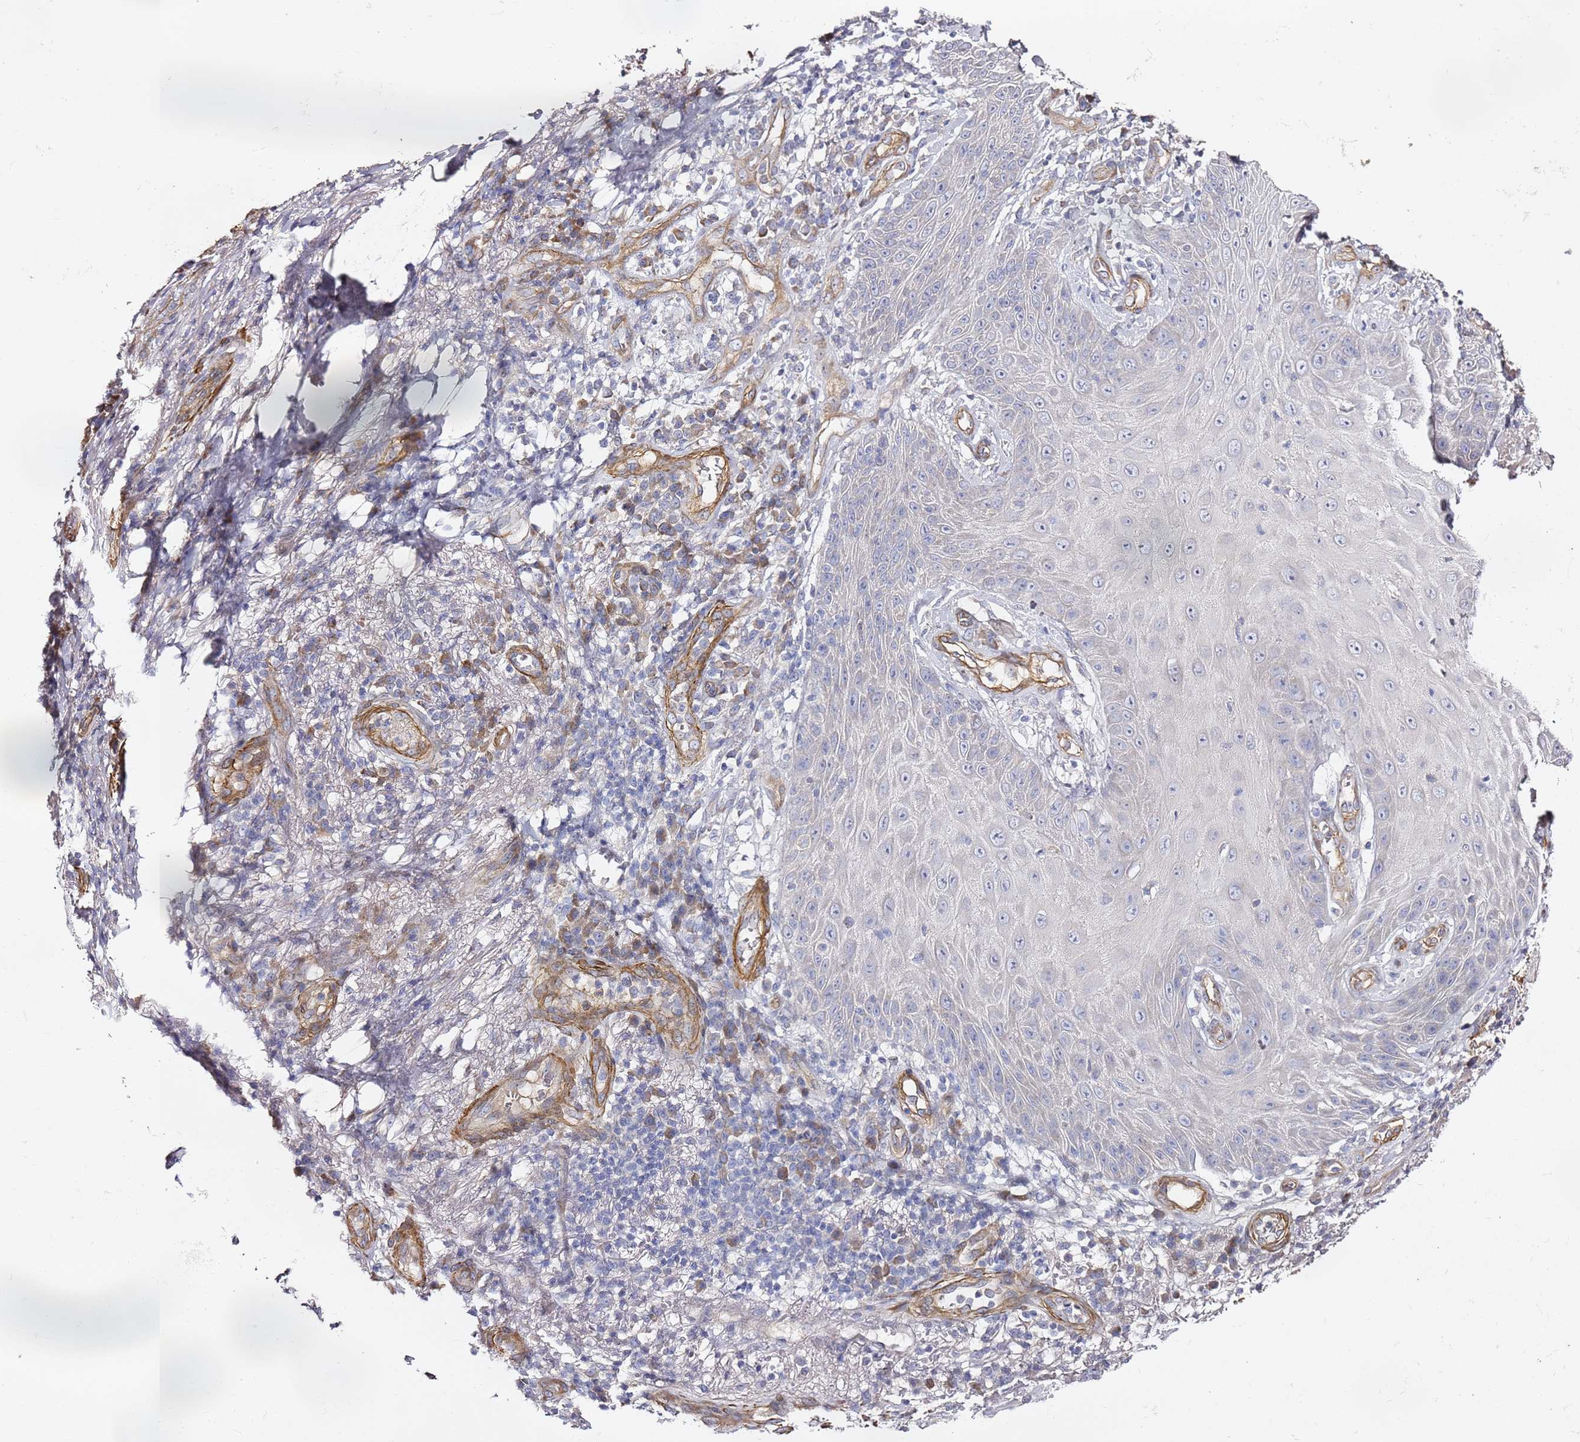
{"staining": {"intensity": "negative", "quantity": "none", "location": "none"}, "tissue": "skin cancer", "cell_type": "Tumor cells", "image_type": "cancer", "snomed": [{"axis": "morphology", "description": "Squamous cell carcinoma, NOS"}, {"axis": "topography", "description": "Skin"}], "caption": "High magnification brightfield microscopy of squamous cell carcinoma (skin) stained with DAB (3,3'-diaminobenzidine) (brown) and counterstained with hematoxylin (blue): tumor cells show no significant expression. Brightfield microscopy of immunohistochemistry stained with DAB (brown) and hematoxylin (blue), captured at high magnification.", "gene": "EPS8L1", "patient": {"sex": "male", "age": 70}}